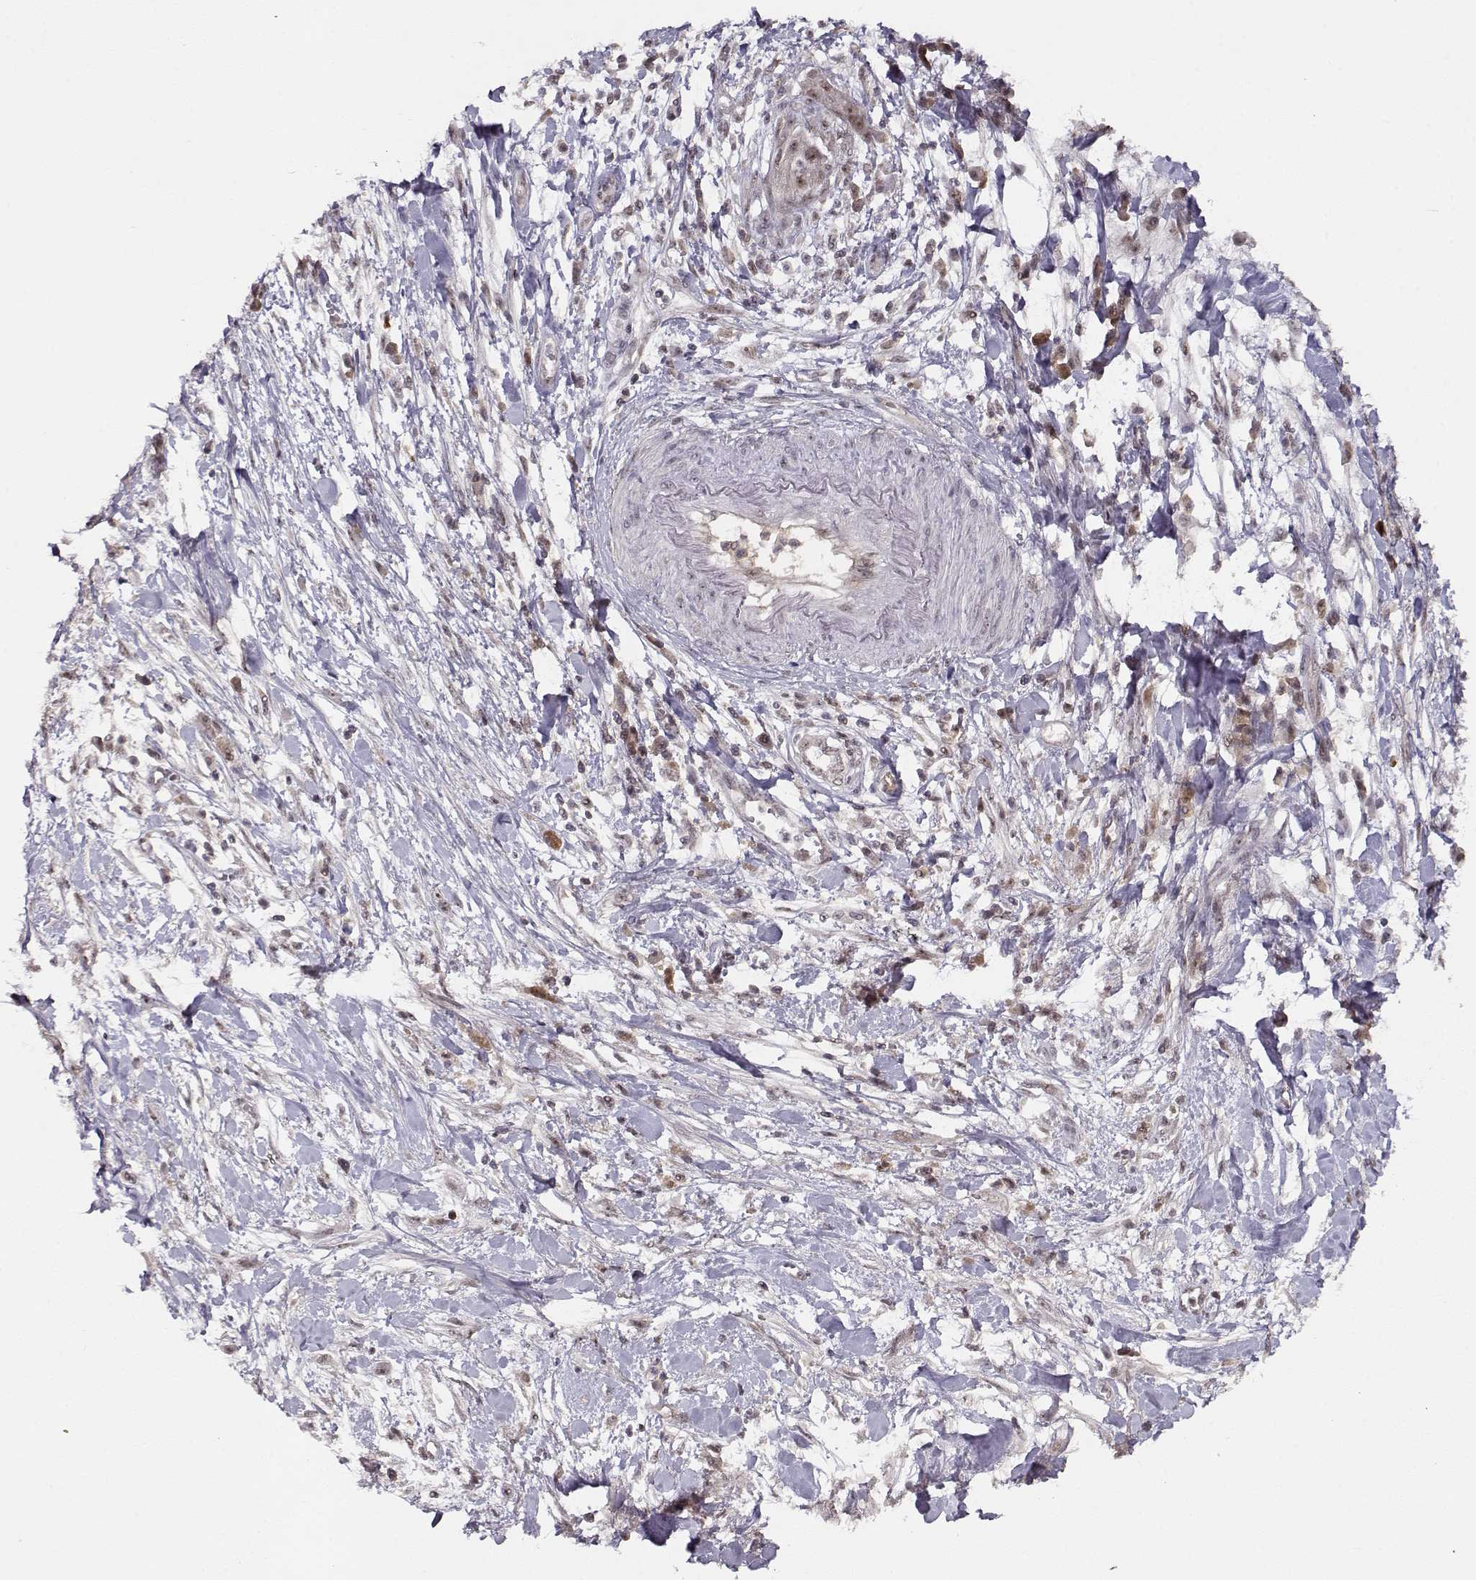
{"staining": {"intensity": "weak", "quantity": "25%-75%", "location": "nuclear"}, "tissue": "pancreatic cancer", "cell_type": "Tumor cells", "image_type": "cancer", "snomed": [{"axis": "morphology", "description": "Normal tissue, NOS"}, {"axis": "morphology", "description": "Adenocarcinoma, NOS"}, {"axis": "topography", "description": "Lymph node"}, {"axis": "topography", "description": "Pancreas"}], "caption": "Protein expression analysis of pancreatic adenocarcinoma demonstrates weak nuclear staining in about 25%-75% of tumor cells.", "gene": "CSNK2A1", "patient": {"sex": "female", "age": 58}}